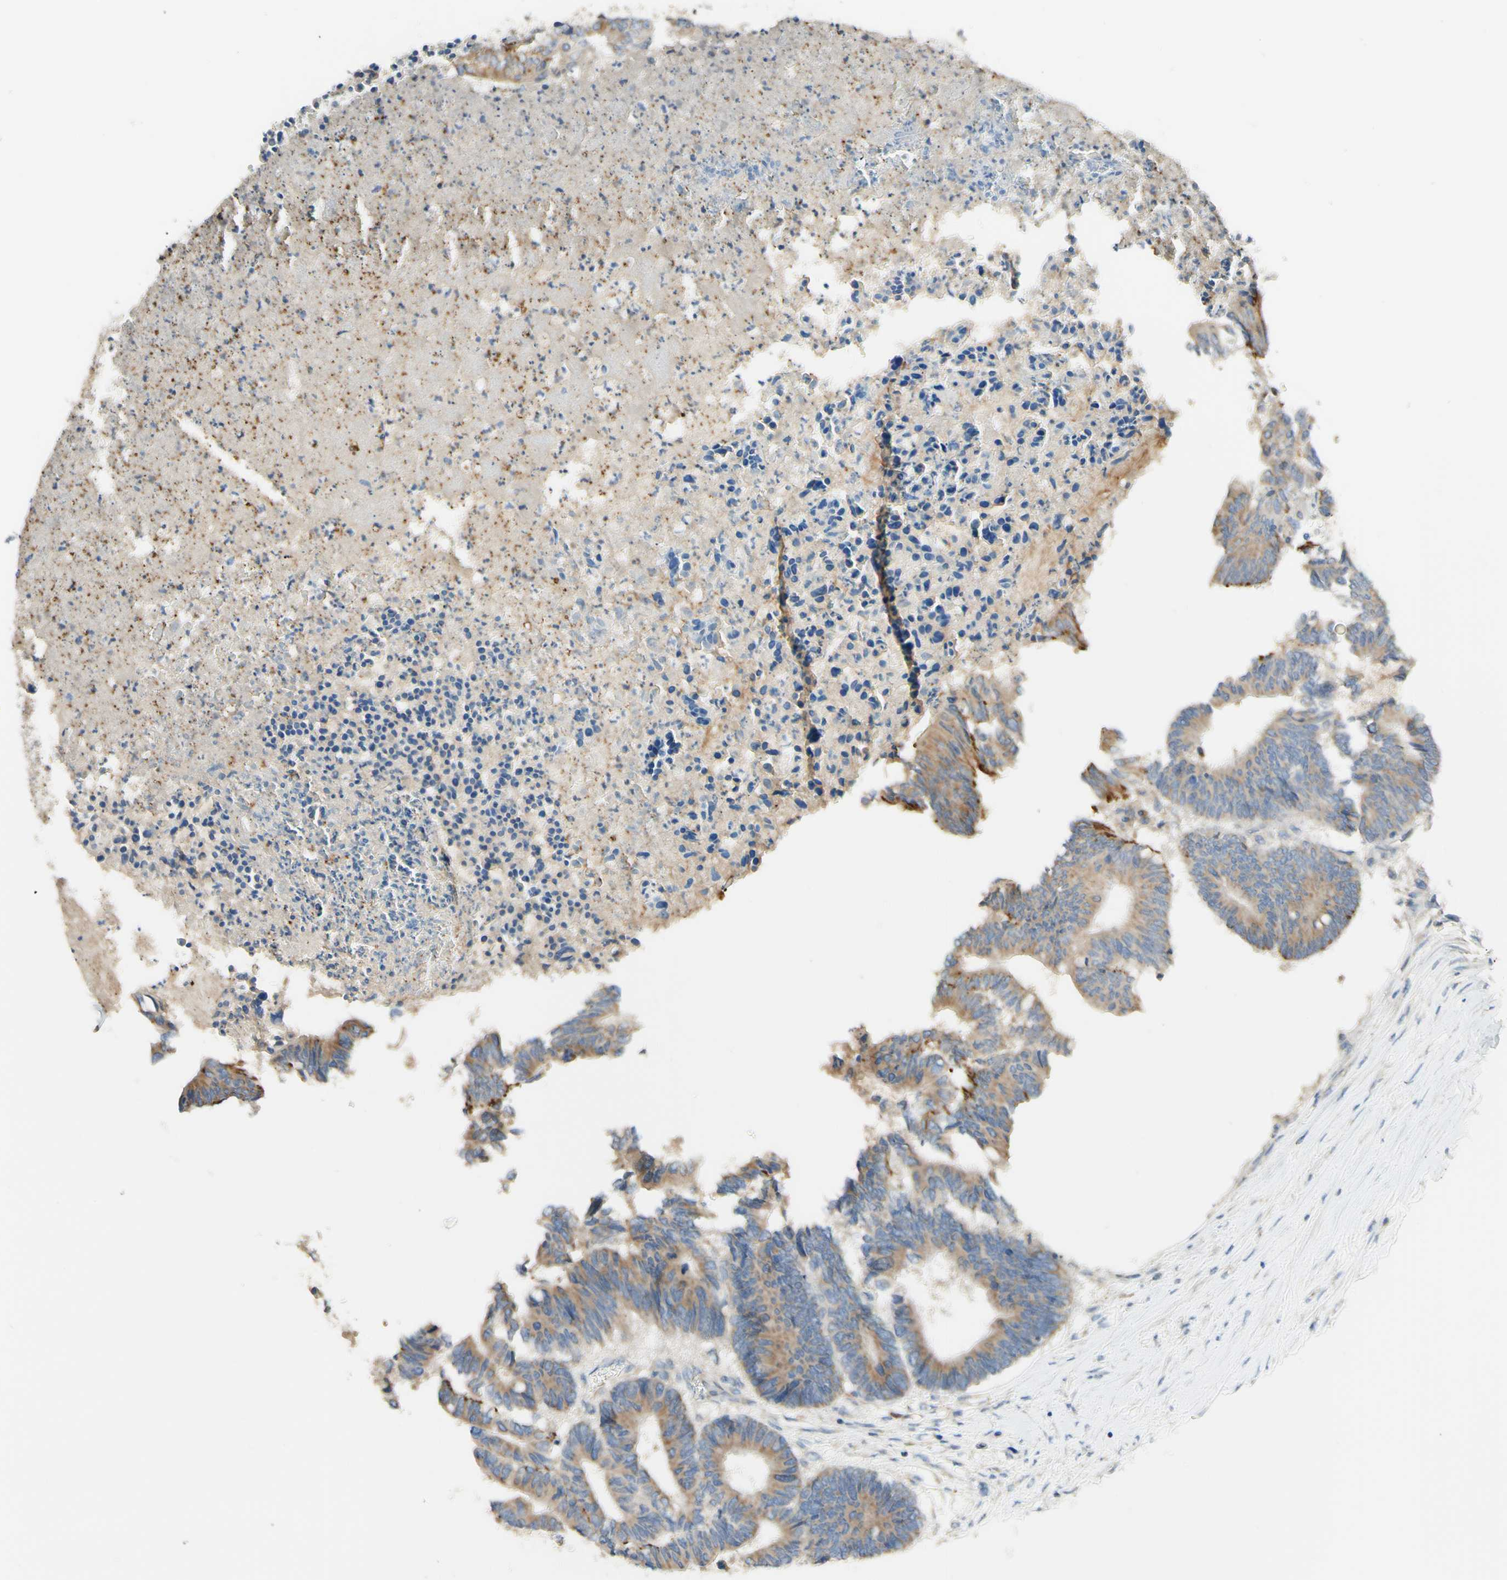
{"staining": {"intensity": "moderate", "quantity": ">75%", "location": "cytoplasmic/membranous"}, "tissue": "colorectal cancer", "cell_type": "Tumor cells", "image_type": "cancer", "snomed": [{"axis": "morphology", "description": "Adenocarcinoma, NOS"}, {"axis": "topography", "description": "Rectum"}], "caption": "The photomicrograph displays a brown stain indicating the presence of a protein in the cytoplasmic/membranous of tumor cells in adenocarcinoma (colorectal). The protein of interest is stained brown, and the nuclei are stained in blue (DAB (3,3'-diaminobenzidine) IHC with brightfield microscopy, high magnification).", "gene": "ARMC10", "patient": {"sex": "male", "age": 63}}